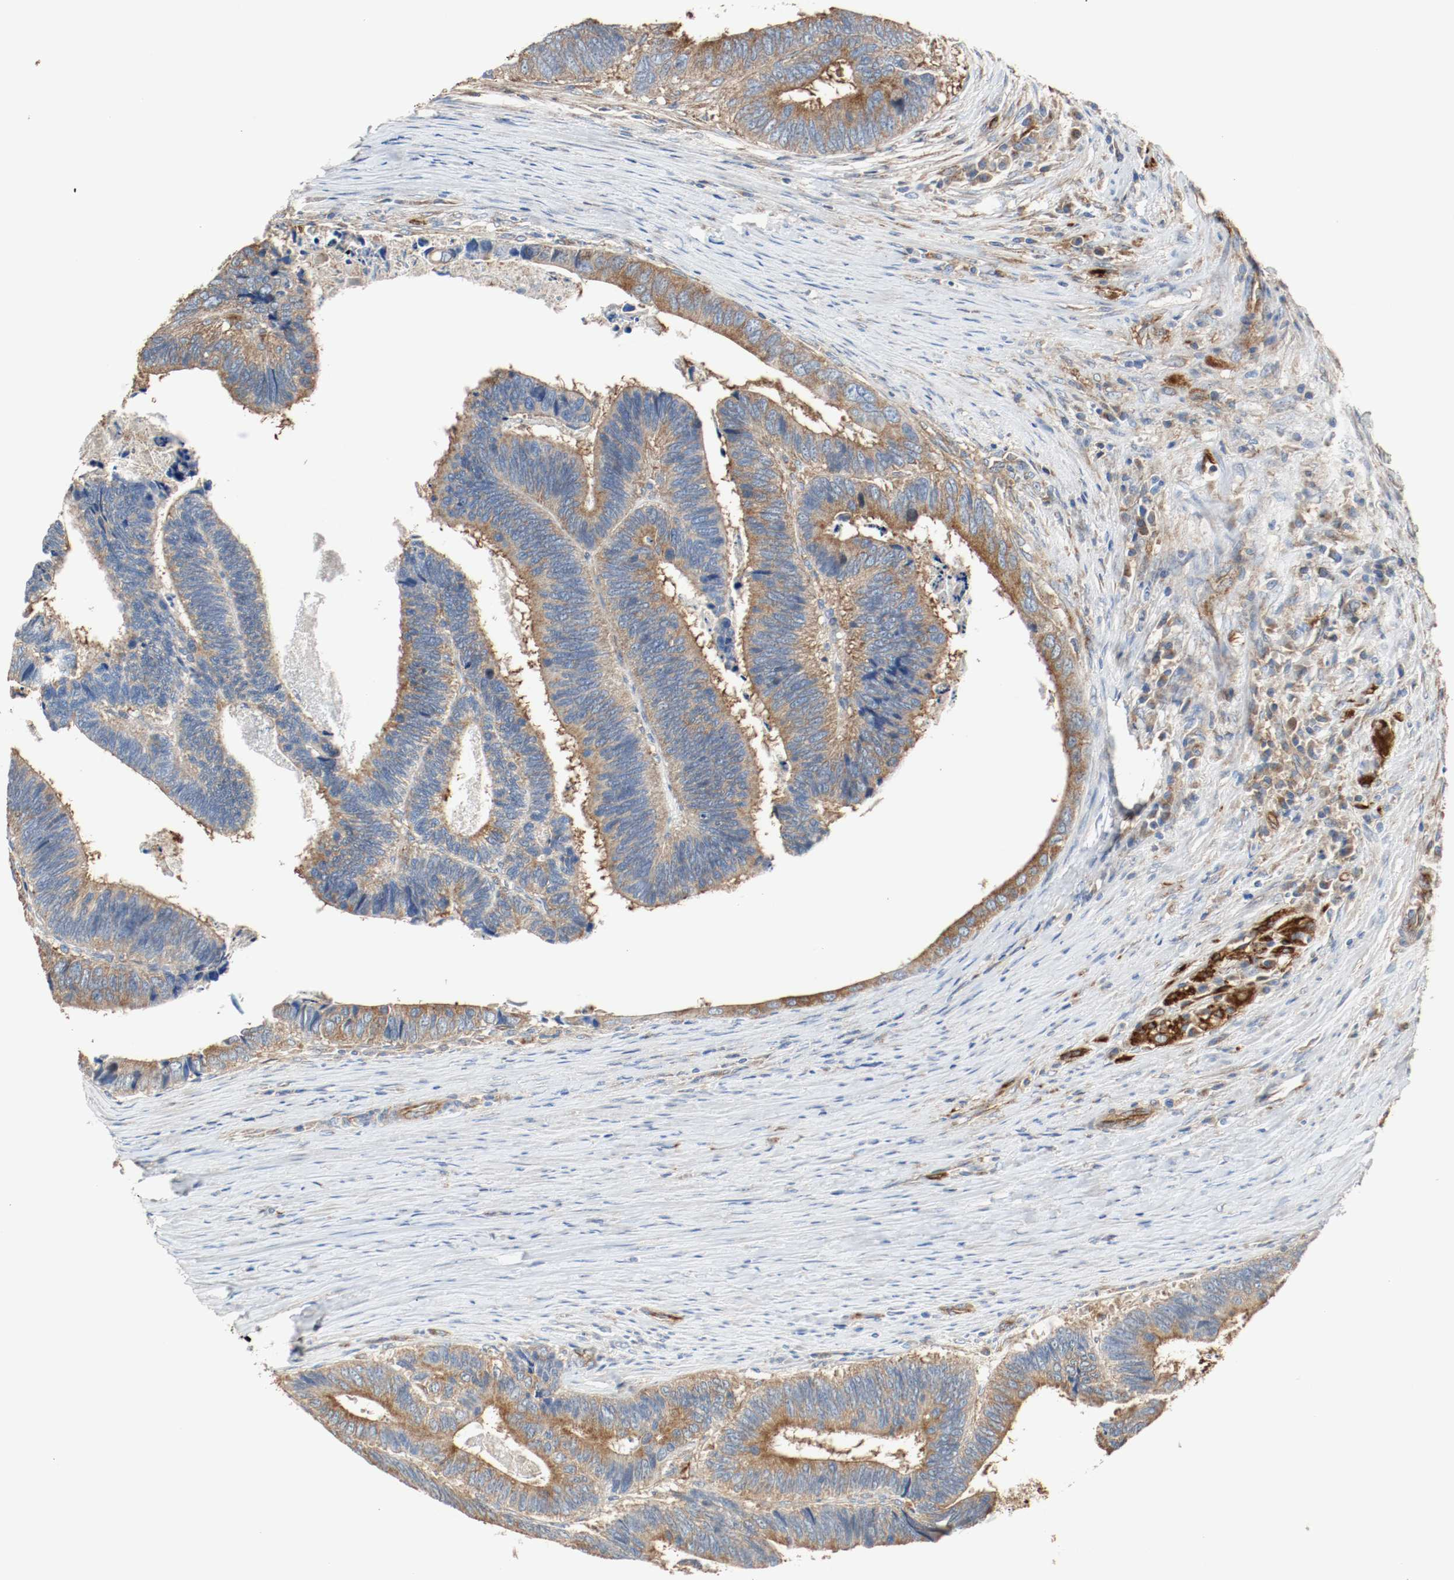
{"staining": {"intensity": "moderate", "quantity": ">75%", "location": "cytoplasmic/membranous"}, "tissue": "colorectal cancer", "cell_type": "Tumor cells", "image_type": "cancer", "snomed": [{"axis": "morphology", "description": "Adenocarcinoma, NOS"}, {"axis": "topography", "description": "Colon"}], "caption": "High-magnification brightfield microscopy of colorectal cancer stained with DAB (3,3'-diaminobenzidine) (brown) and counterstained with hematoxylin (blue). tumor cells exhibit moderate cytoplasmic/membranous expression is identified in approximately>75% of cells.", "gene": "TUBA3D", "patient": {"sex": "male", "age": 72}}